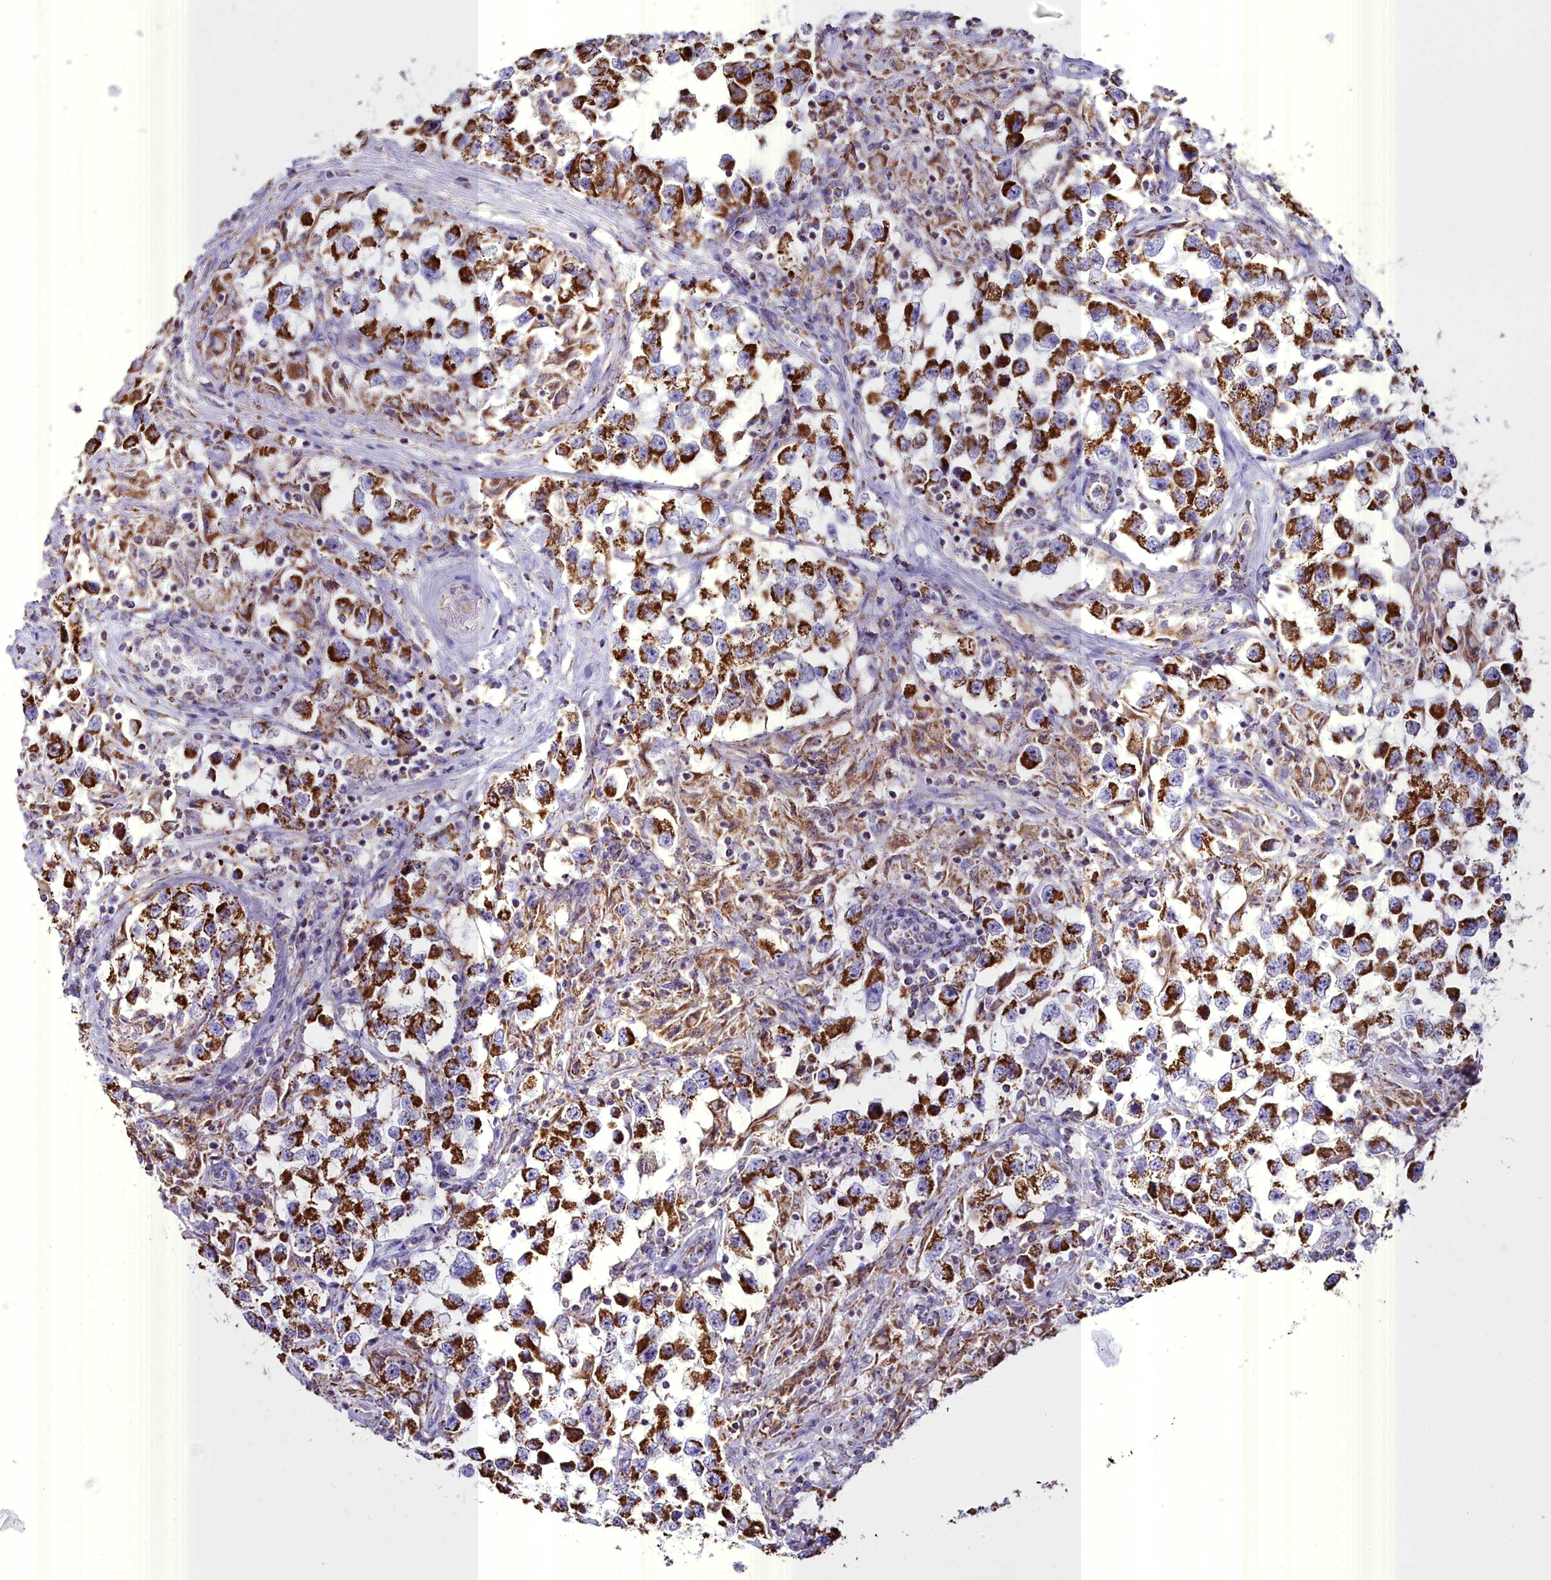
{"staining": {"intensity": "strong", "quantity": ">75%", "location": "cytoplasmic/membranous"}, "tissue": "testis cancer", "cell_type": "Tumor cells", "image_type": "cancer", "snomed": [{"axis": "morphology", "description": "Seminoma, NOS"}, {"axis": "topography", "description": "Testis"}], "caption": "A brown stain shows strong cytoplasmic/membranous positivity of a protein in testis cancer tumor cells.", "gene": "WDFY3", "patient": {"sex": "male", "age": 46}}